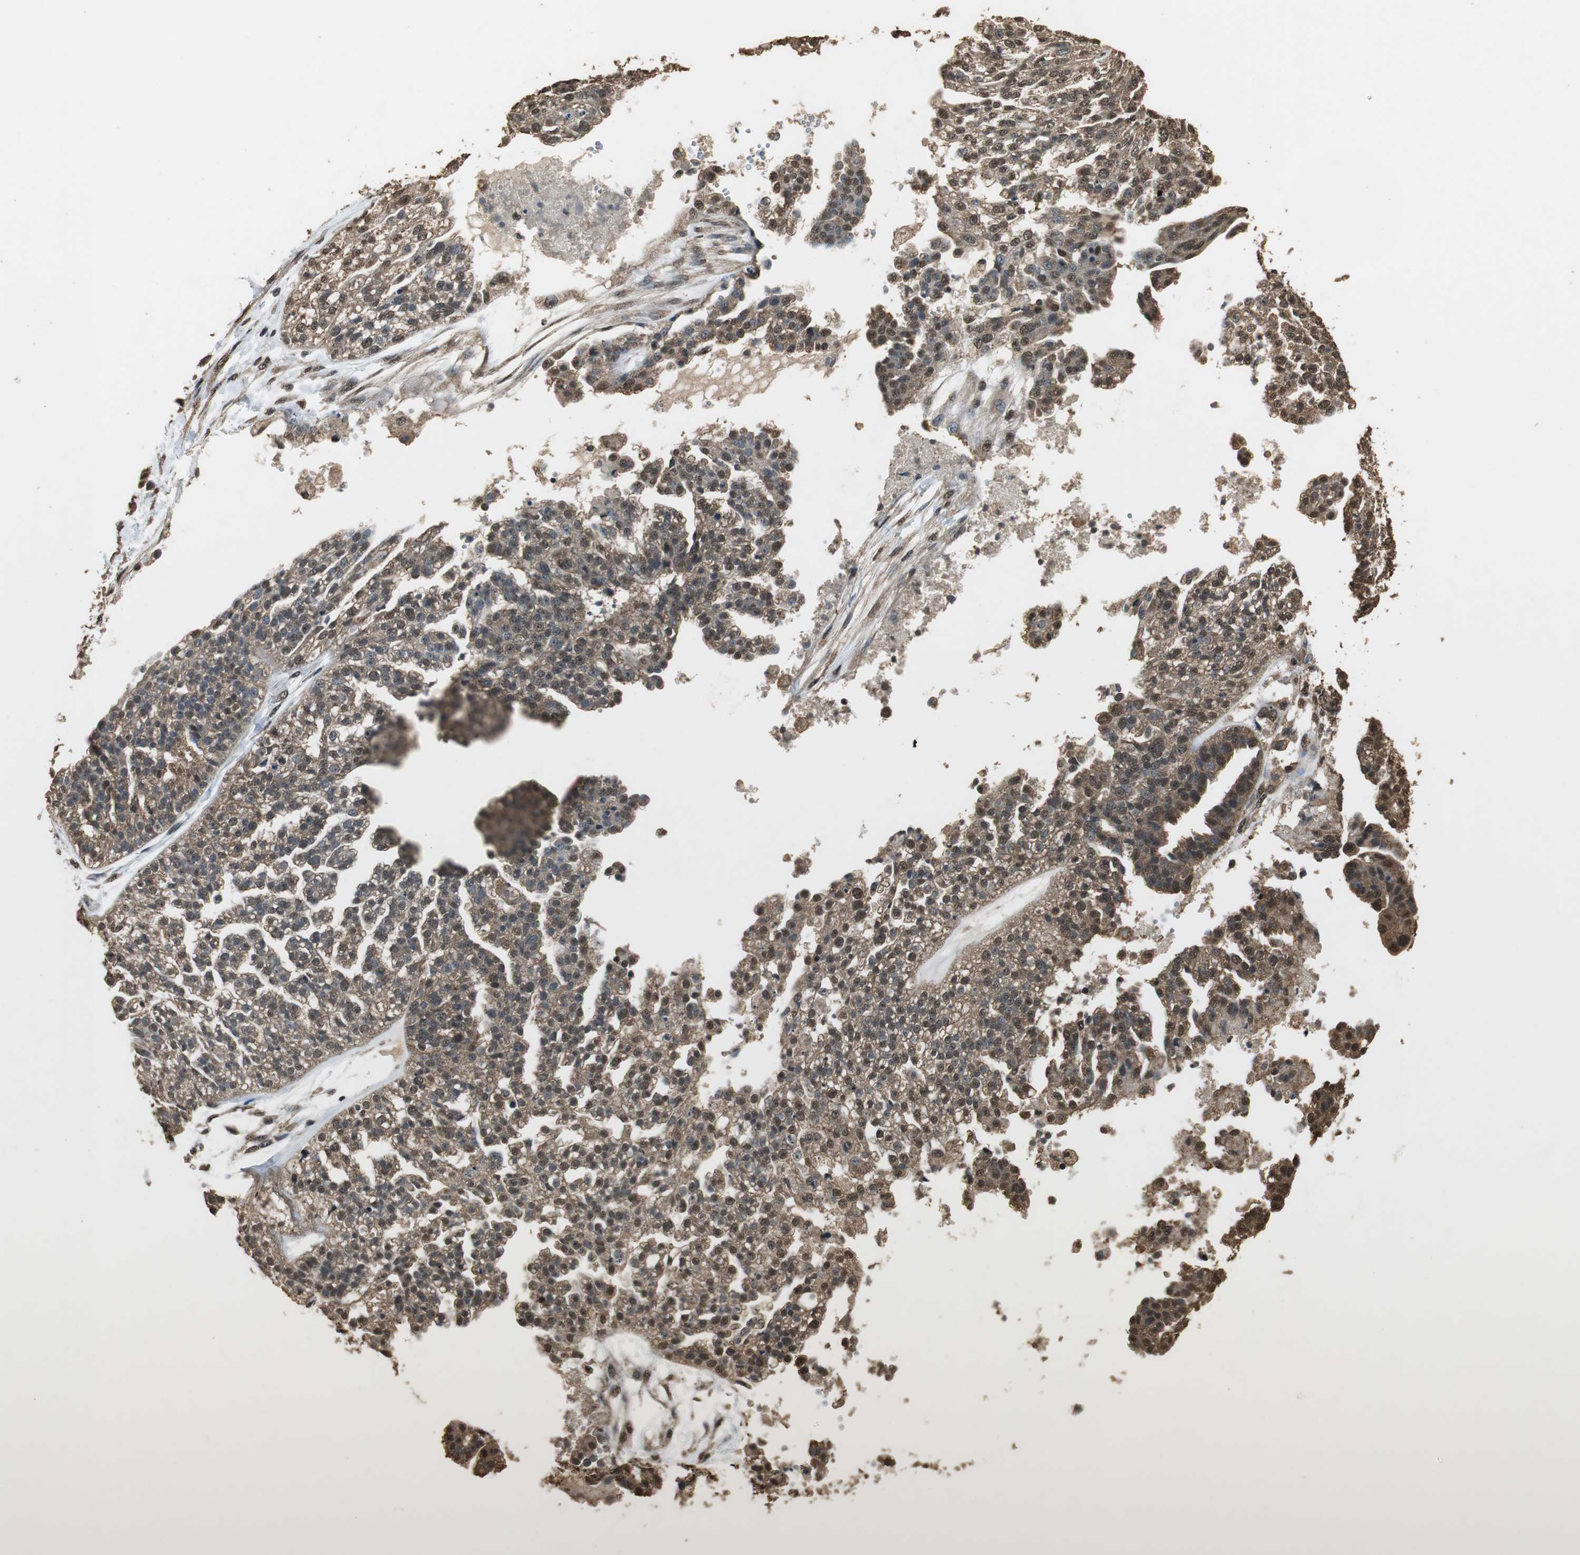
{"staining": {"intensity": "strong", "quantity": ">75%", "location": "cytoplasmic/membranous,nuclear"}, "tissue": "ovarian cancer", "cell_type": "Tumor cells", "image_type": "cancer", "snomed": [{"axis": "morphology", "description": "Carcinoma, NOS"}, {"axis": "topography", "description": "Soft tissue"}, {"axis": "topography", "description": "Ovary"}], "caption": "Ovarian cancer was stained to show a protein in brown. There is high levels of strong cytoplasmic/membranous and nuclear staining in approximately >75% of tumor cells.", "gene": "PPP1R13B", "patient": {"sex": "female", "age": 54}}